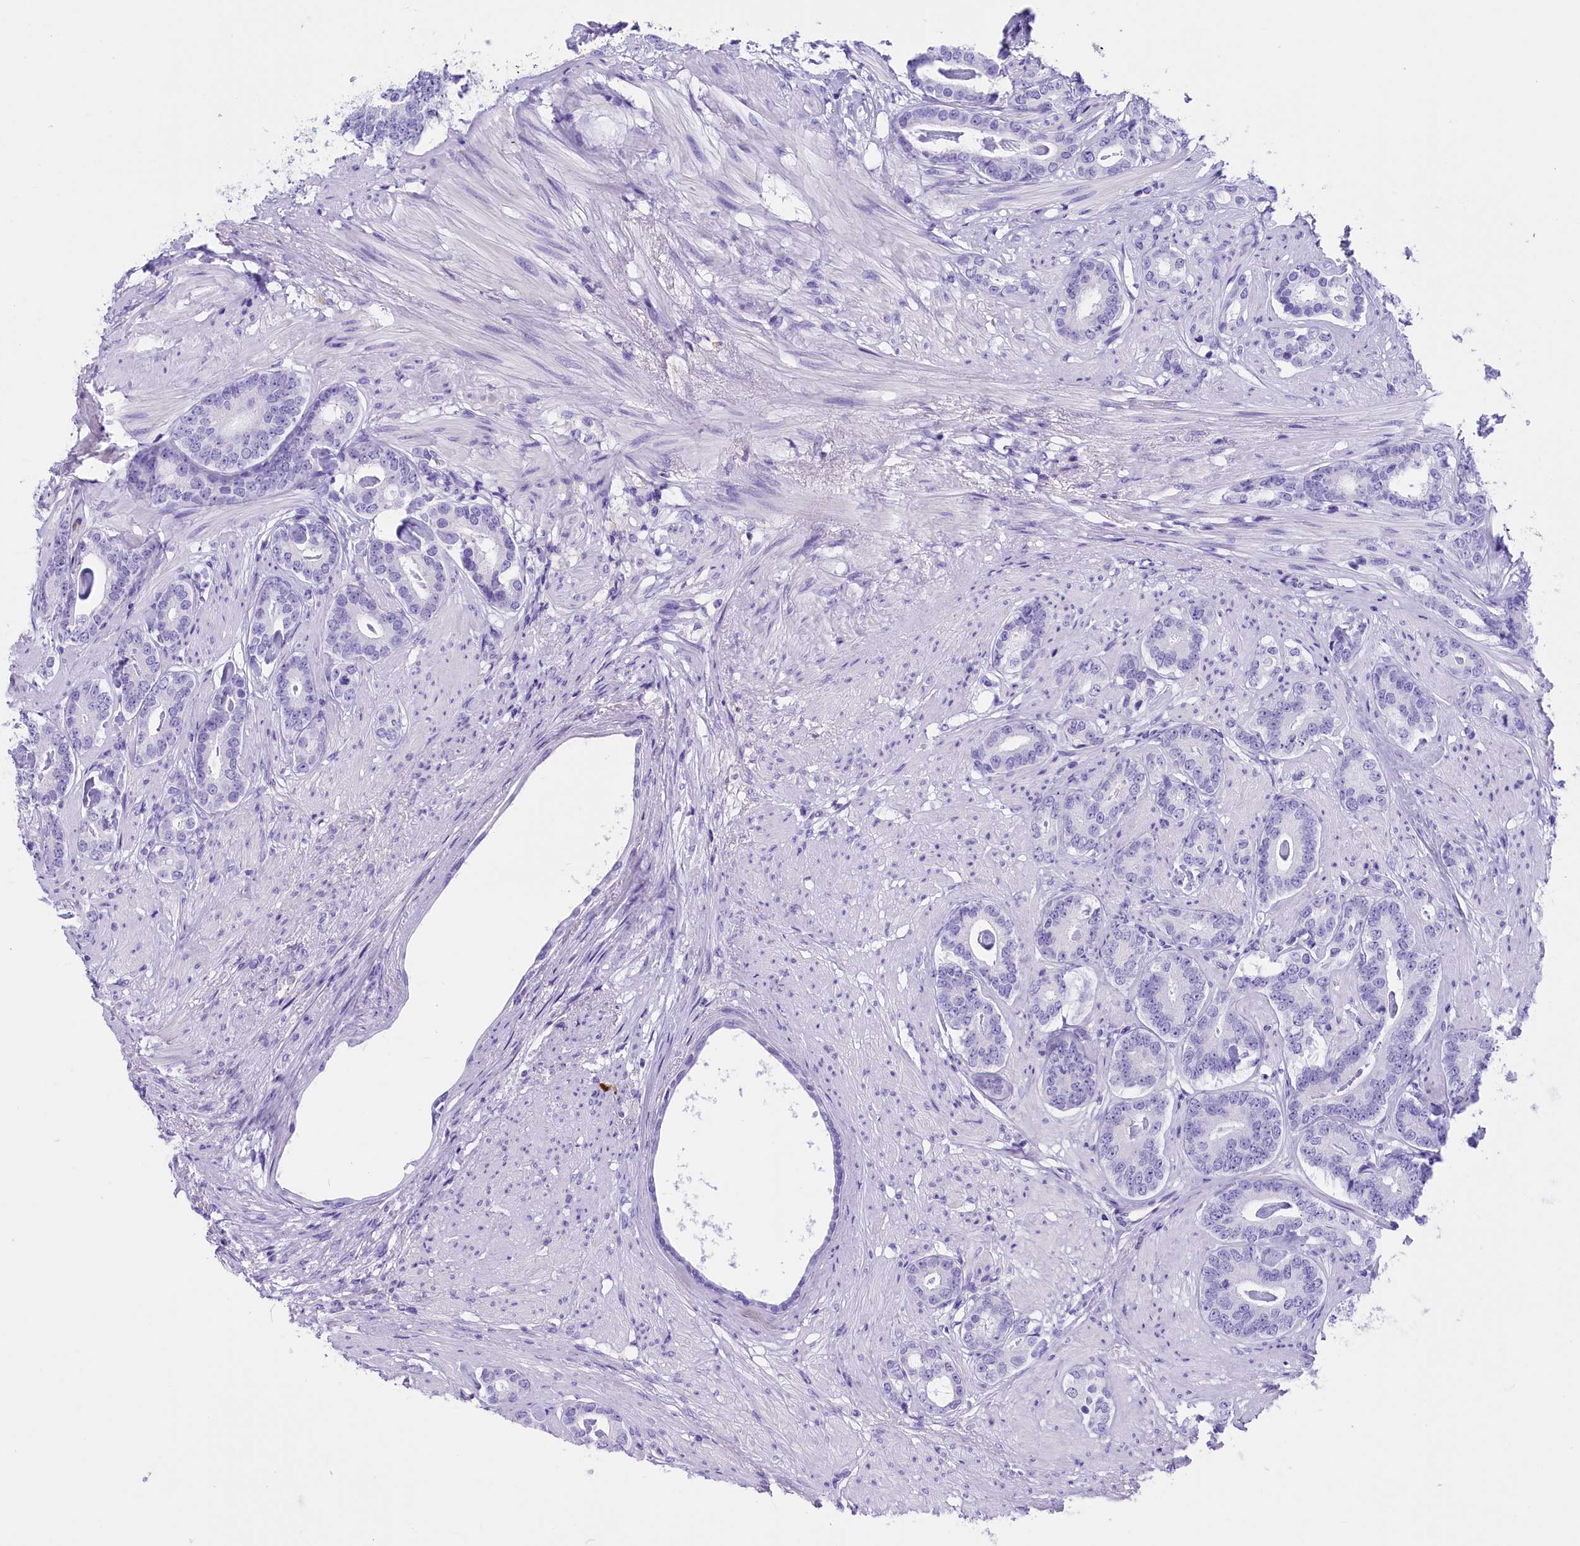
{"staining": {"intensity": "negative", "quantity": "none", "location": "none"}, "tissue": "prostate cancer", "cell_type": "Tumor cells", "image_type": "cancer", "snomed": [{"axis": "morphology", "description": "Adenocarcinoma, Low grade"}, {"axis": "topography", "description": "Prostate"}], "caption": "Prostate low-grade adenocarcinoma was stained to show a protein in brown. There is no significant staining in tumor cells.", "gene": "CLC", "patient": {"sex": "male", "age": 71}}